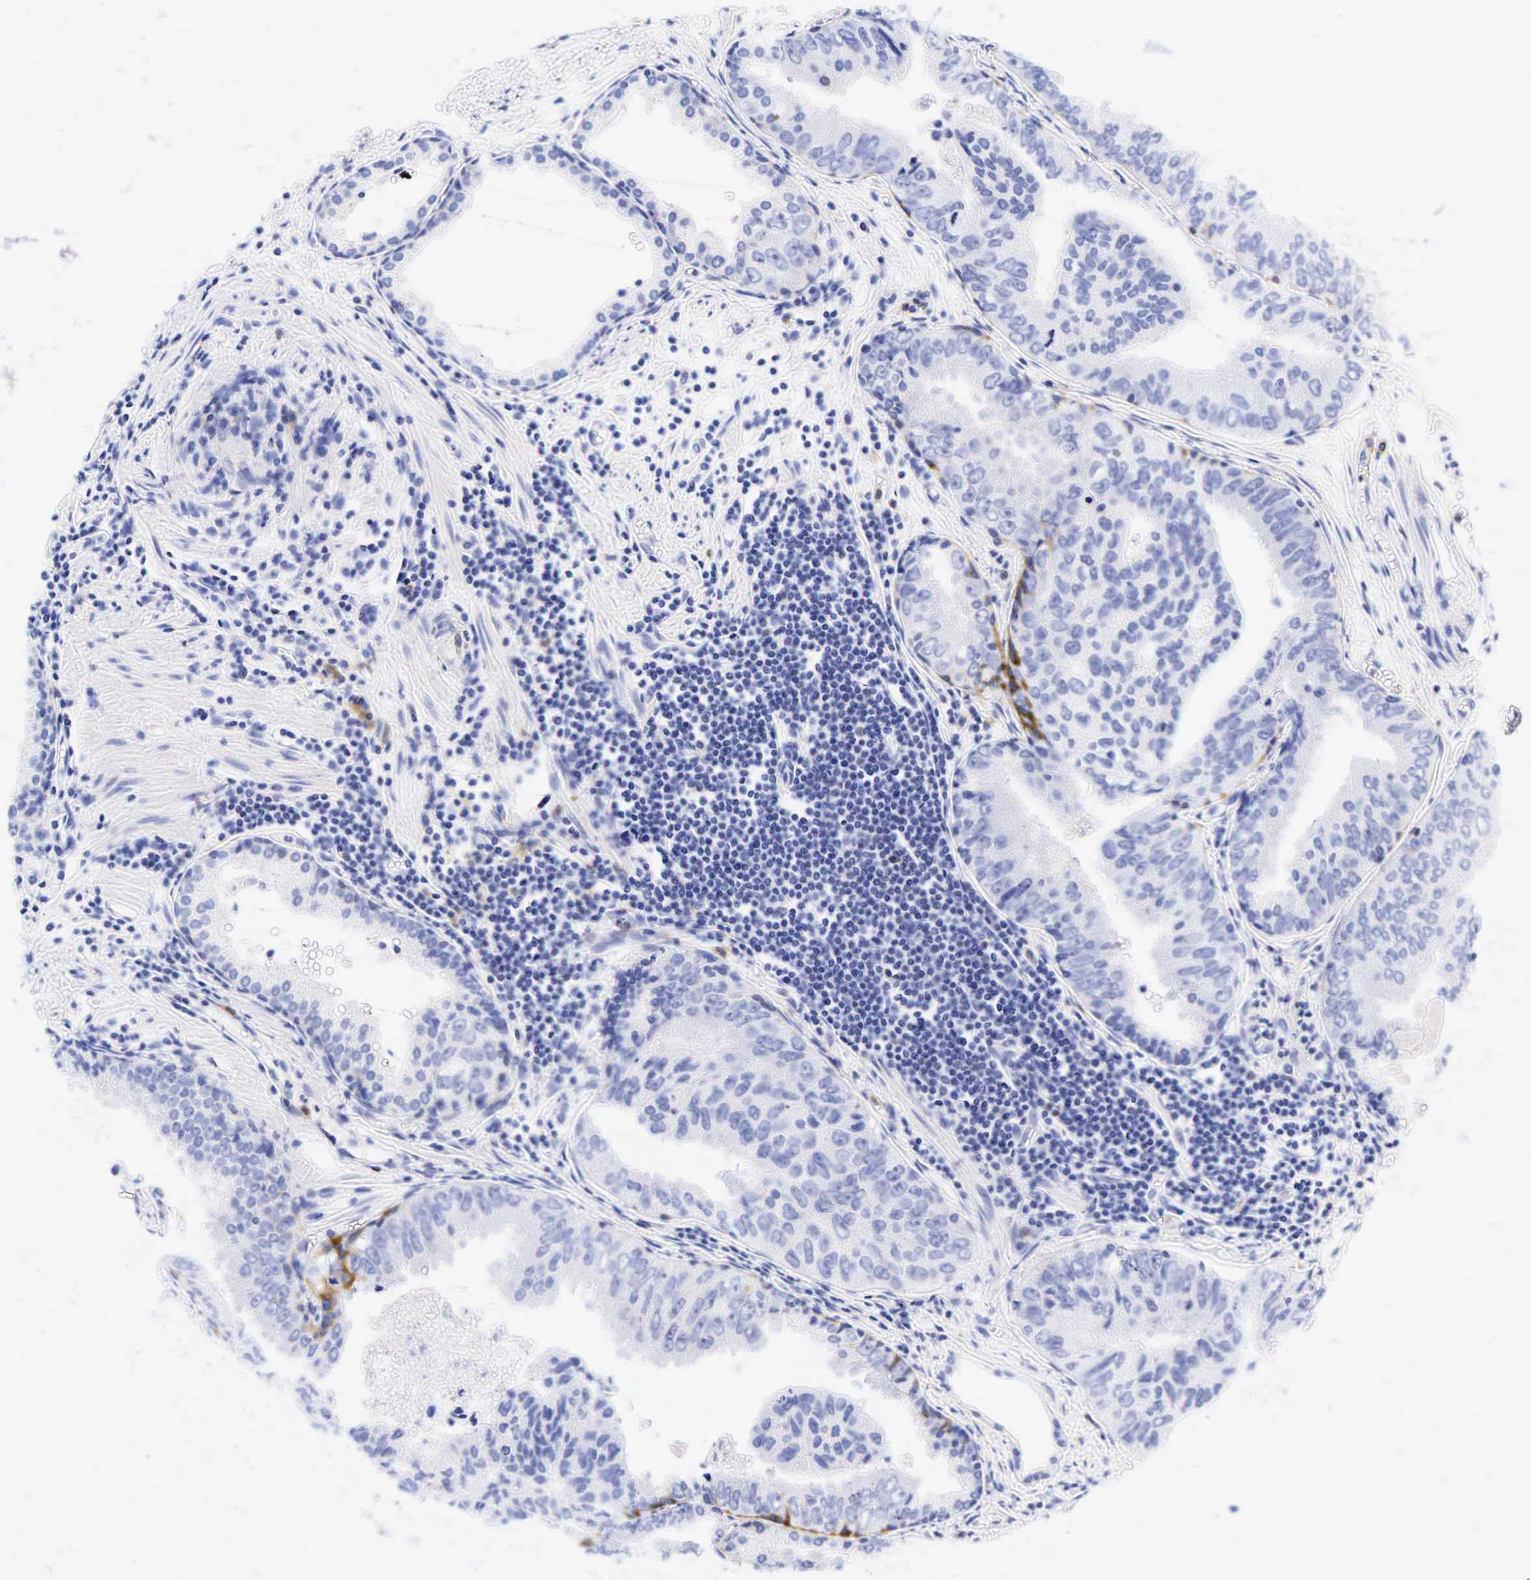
{"staining": {"intensity": "moderate", "quantity": "<25%", "location": "cytoplasmic/membranous"}, "tissue": "prostate cancer", "cell_type": "Tumor cells", "image_type": "cancer", "snomed": [{"axis": "morphology", "description": "Adenocarcinoma, High grade"}, {"axis": "topography", "description": "Prostate"}], "caption": "The photomicrograph exhibits staining of prostate adenocarcinoma (high-grade), revealing moderate cytoplasmic/membranous protein expression (brown color) within tumor cells.", "gene": "TNFRSF8", "patient": {"sex": "male", "age": 56}}